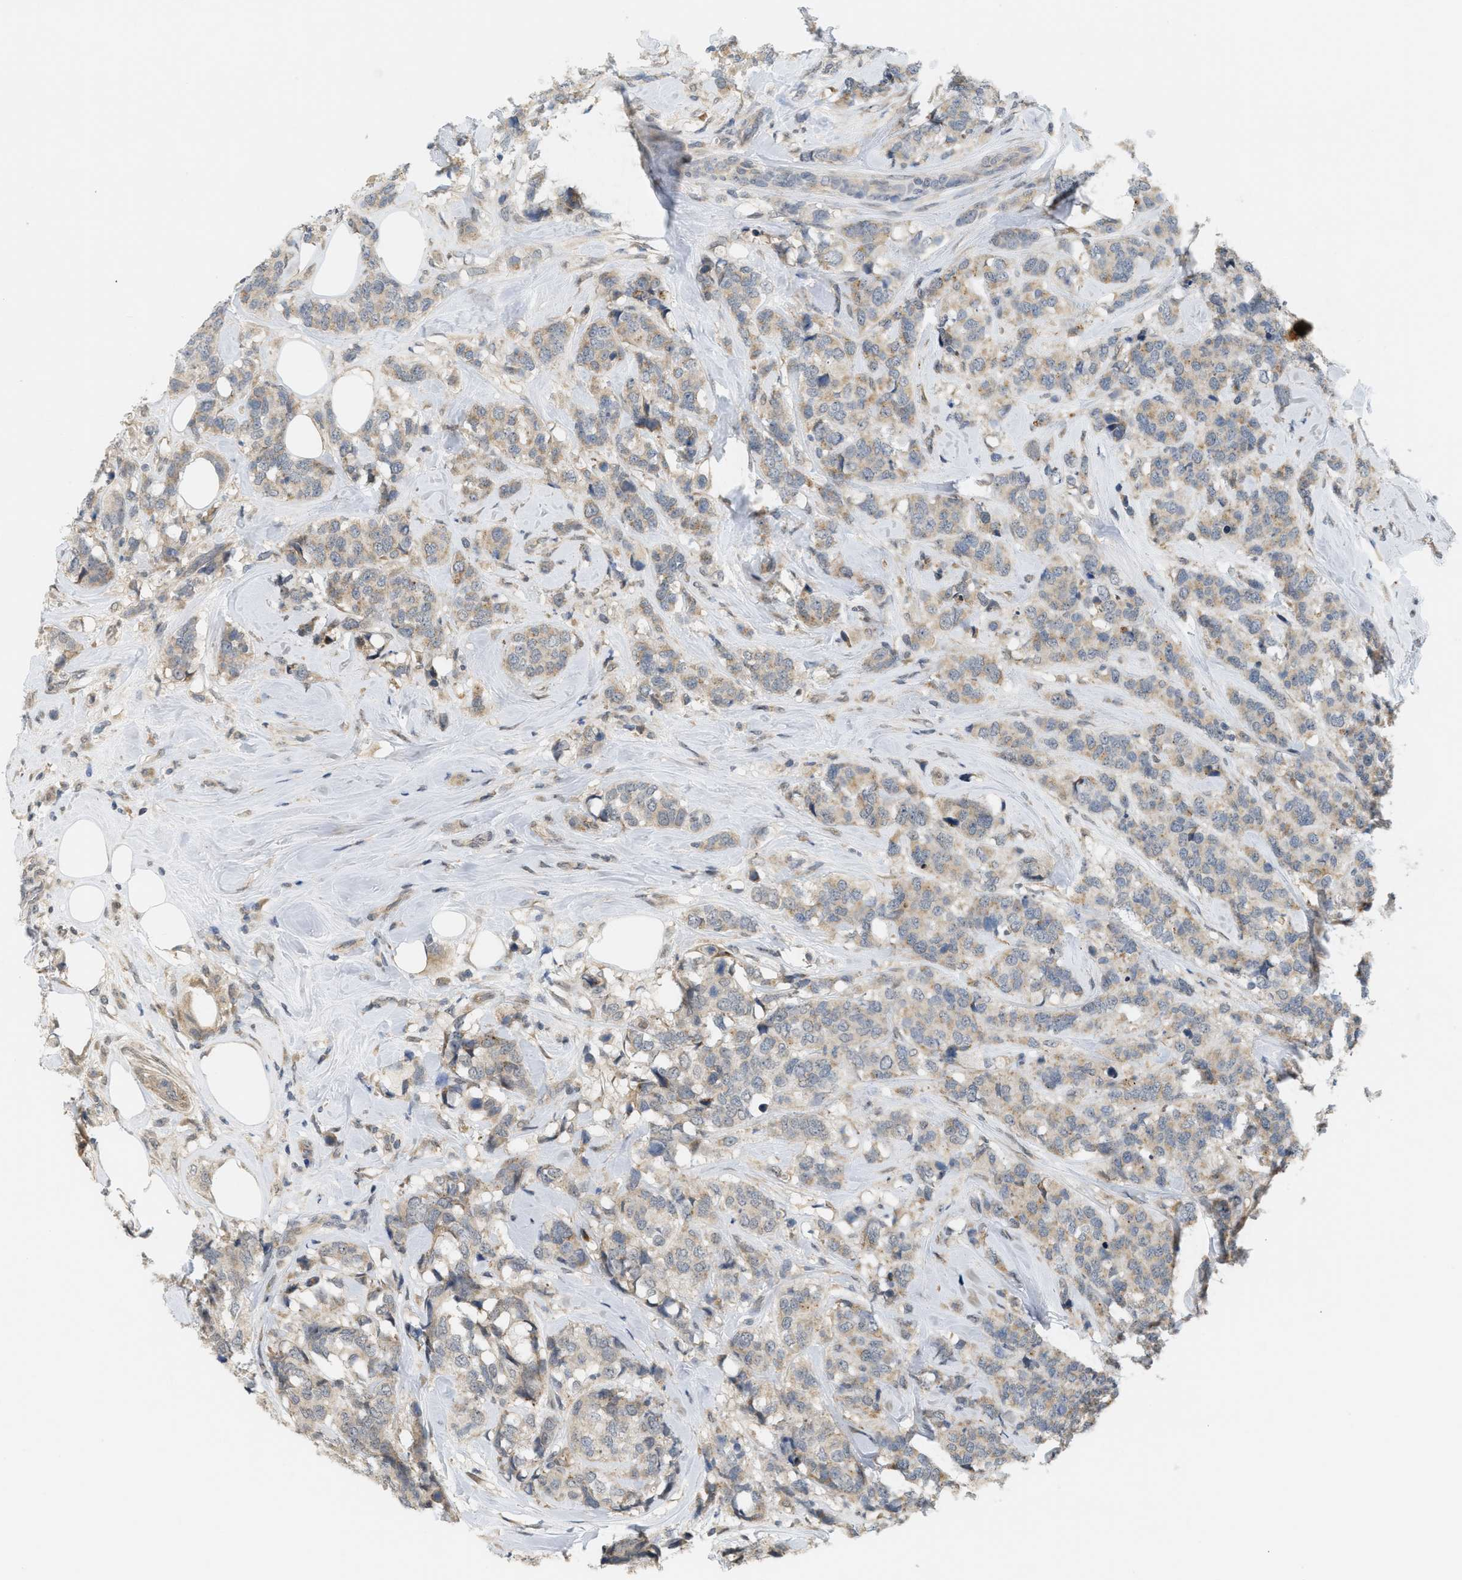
{"staining": {"intensity": "weak", "quantity": "25%-75%", "location": "cytoplasmic/membranous"}, "tissue": "breast cancer", "cell_type": "Tumor cells", "image_type": "cancer", "snomed": [{"axis": "morphology", "description": "Lobular carcinoma"}, {"axis": "topography", "description": "Breast"}], "caption": "Immunohistochemistry (IHC) (DAB) staining of breast cancer (lobular carcinoma) reveals weak cytoplasmic/membranous protein positivity in approximately 25%-75% of tumor cells.", "gene": "PRKD1", "patient": {"sex": "female", "age": 59}}